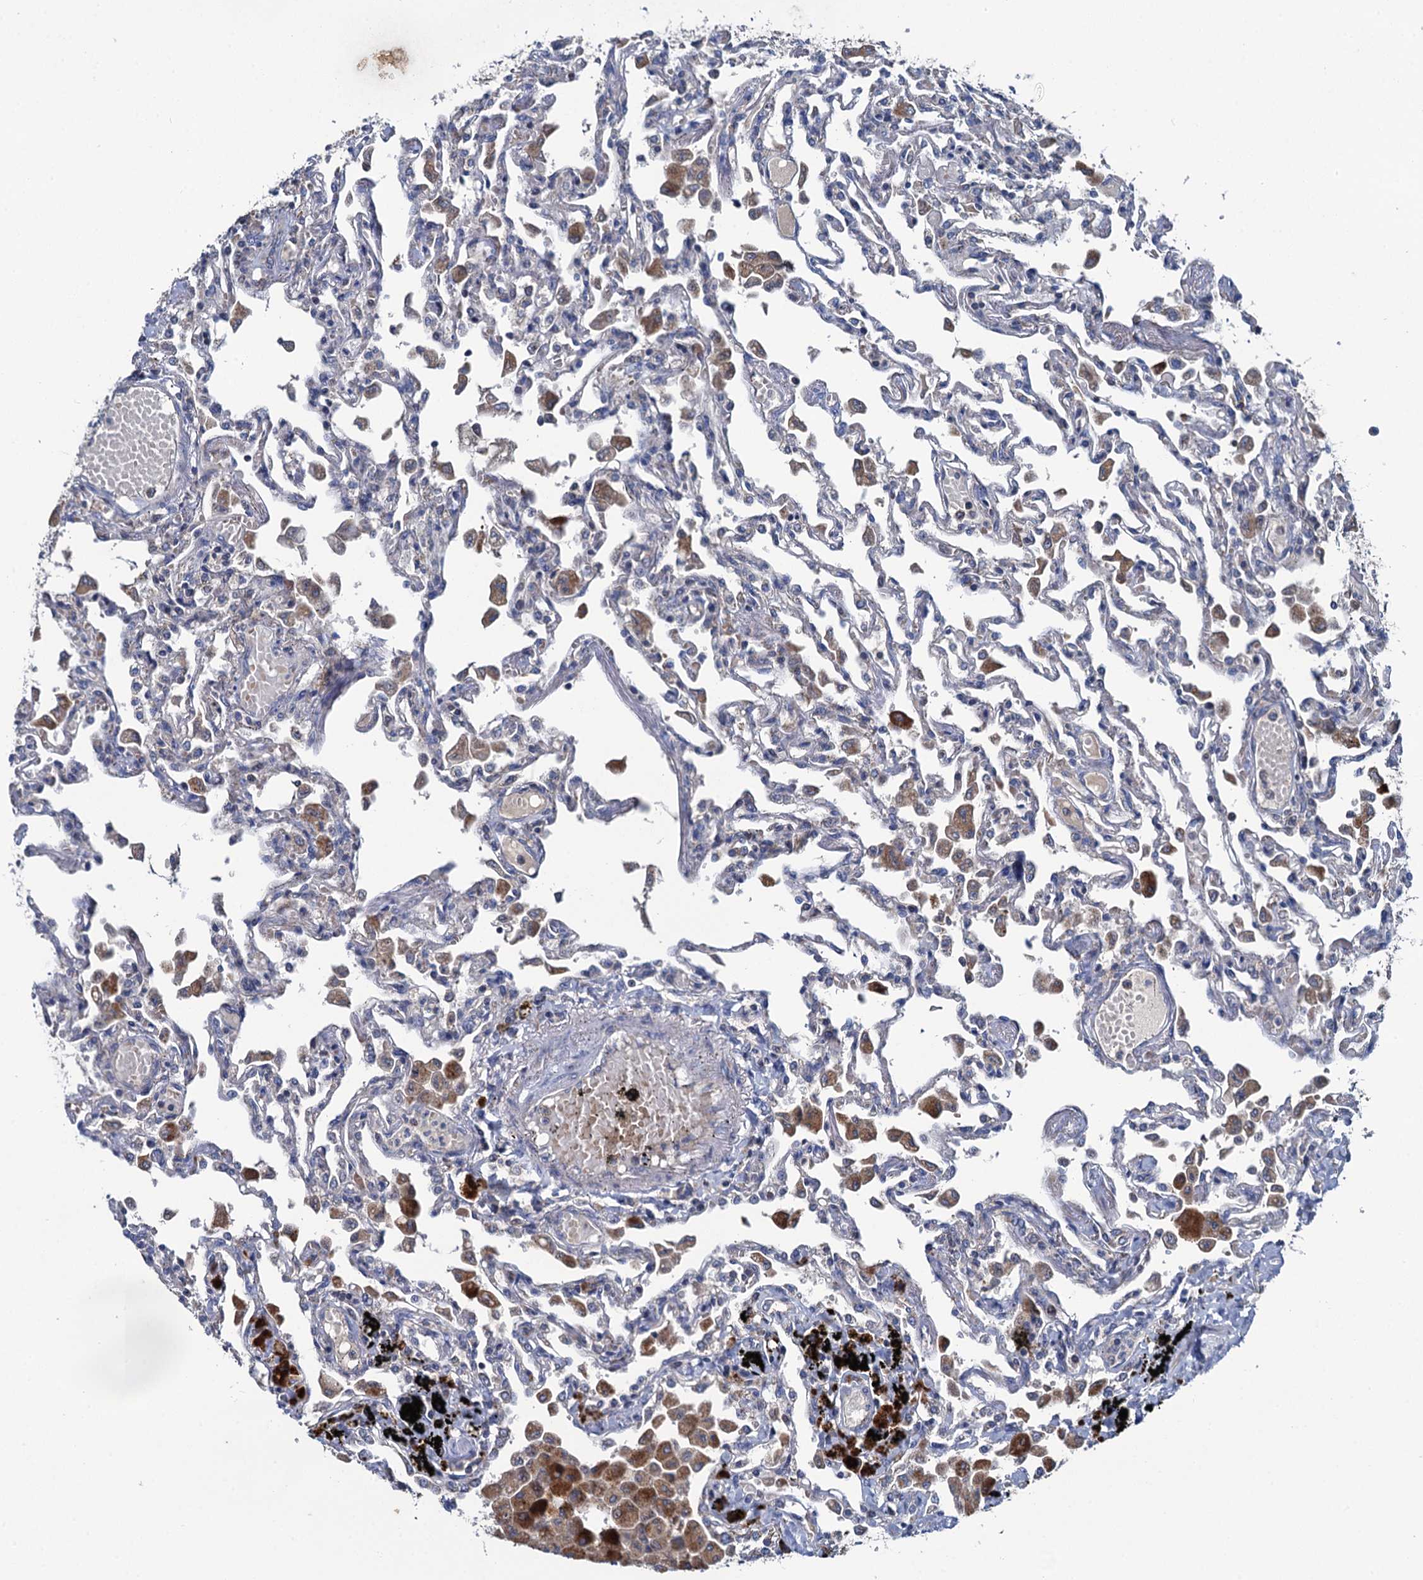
{"staining": {"intensity": "negative", "quantity": "none", "location": "none"}, "tissue": "lung", "cell_type": "Alveolar cells", "image_type": "normal", "snomed": [{"axis": "morphology", "description": "Normal tissue, NOS"}, {"axis": "topography", "description": "Bronchus"}, {"axis": "topography", "description": "Lung"}], "caption": "IHC of normal human lung displays no staining in alveolar cells.", "gene": "METTL4", "patient": {"sex": "female", "age": 49}}